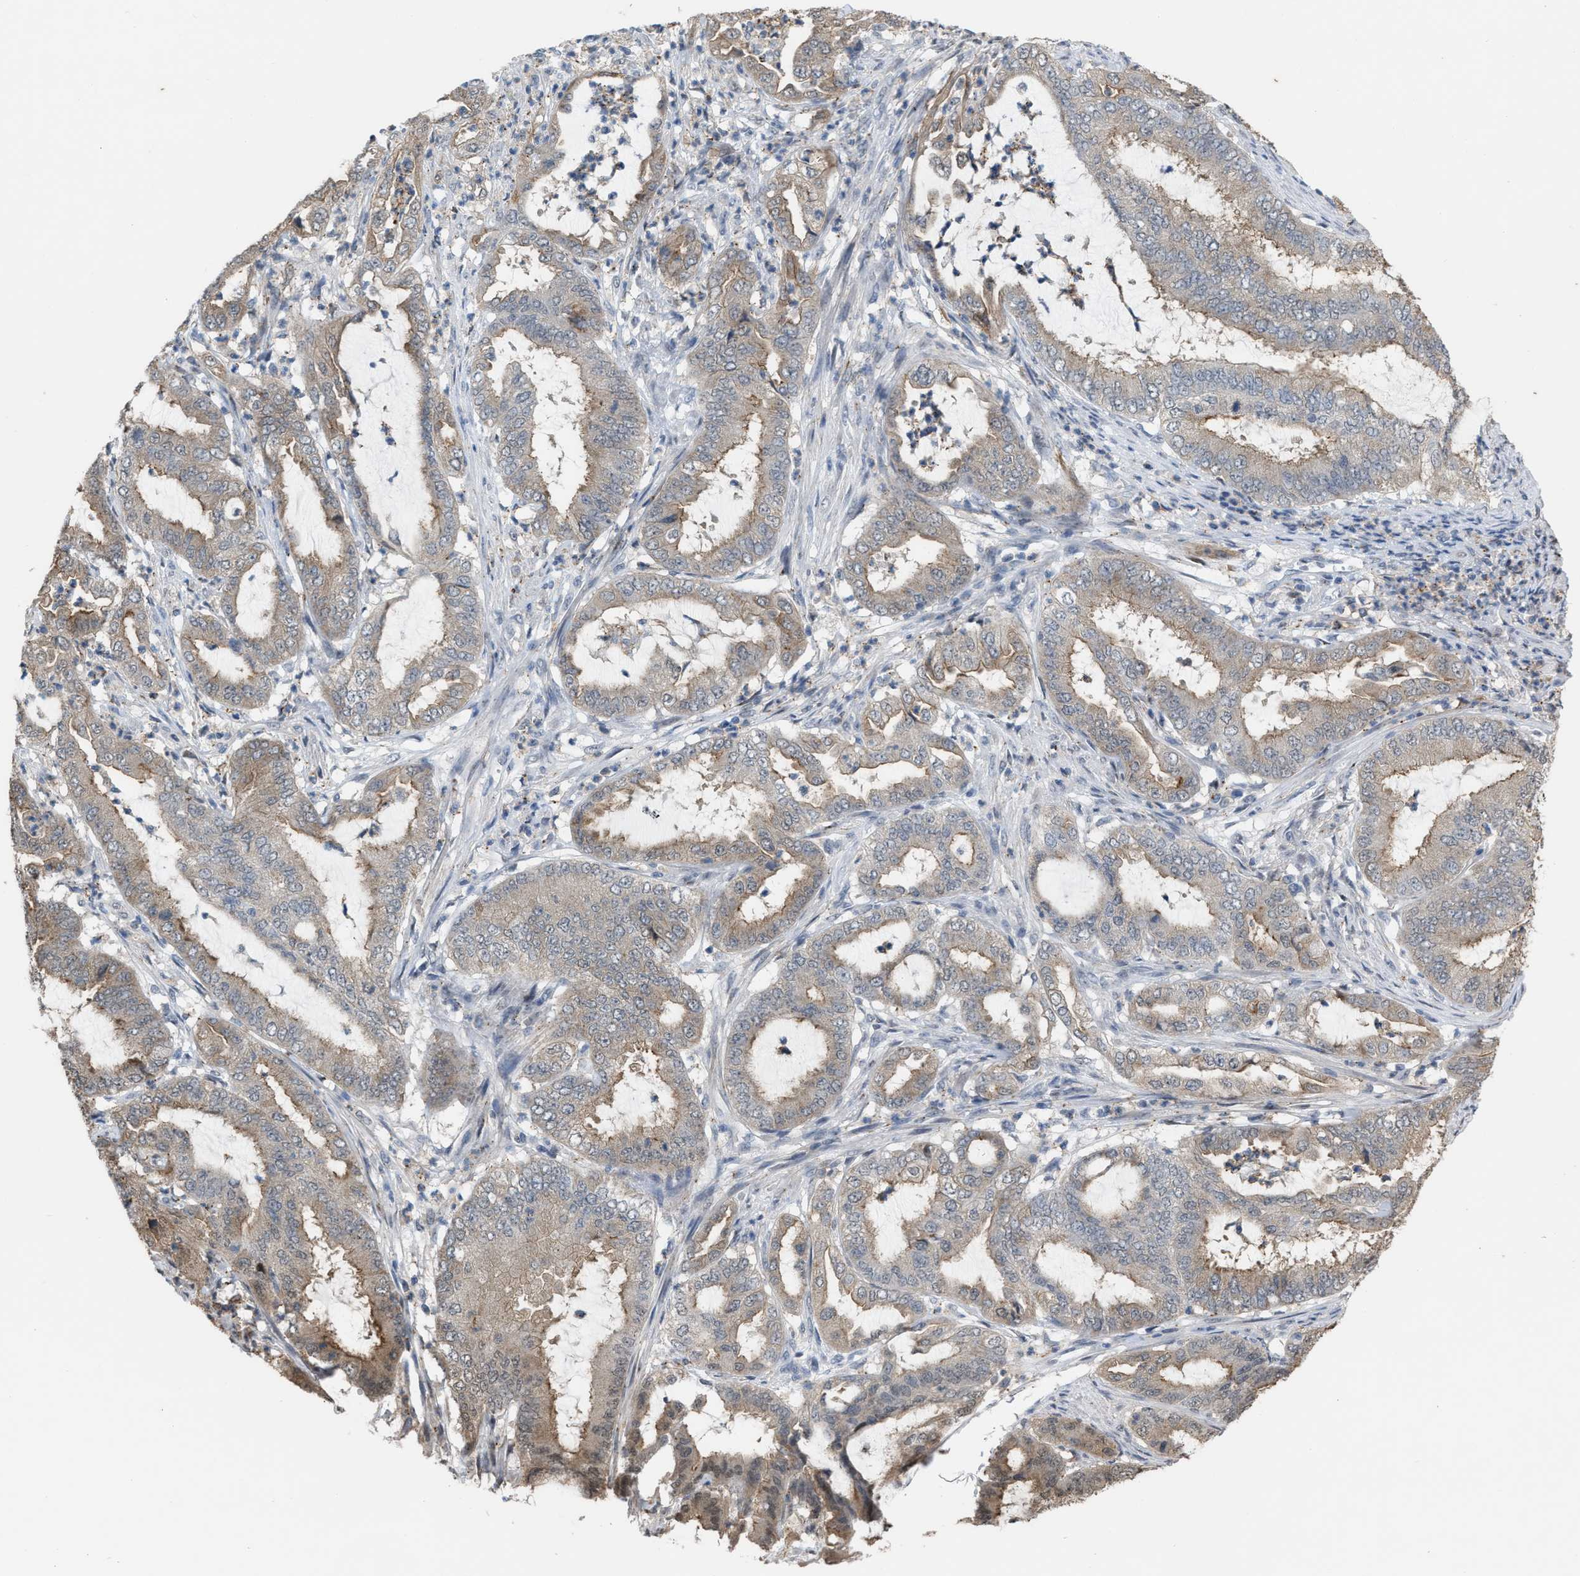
{"staining": {"intensity": "weak", "quantity": ">75%", "location": "cytoplasmic/membranous"}, "tissue": "endometrial cancer", "cell_type": "Tumor cells", "image_type": "cancer", "snomed": [{"axis": "morphology", "description": "Adenocarcinoma, NOS"}, {"axis": "topography", "description": "Endometrium"}], "caption": "DAB immunohistochemical staining of human adenocarcinoma (endometrial) shows weak cytoplasmic/membranous protein staining in approximately >75% of tumor cells.", "gene": "BAIAP2L1", "patient": {"sex": "female", "age": 51}}